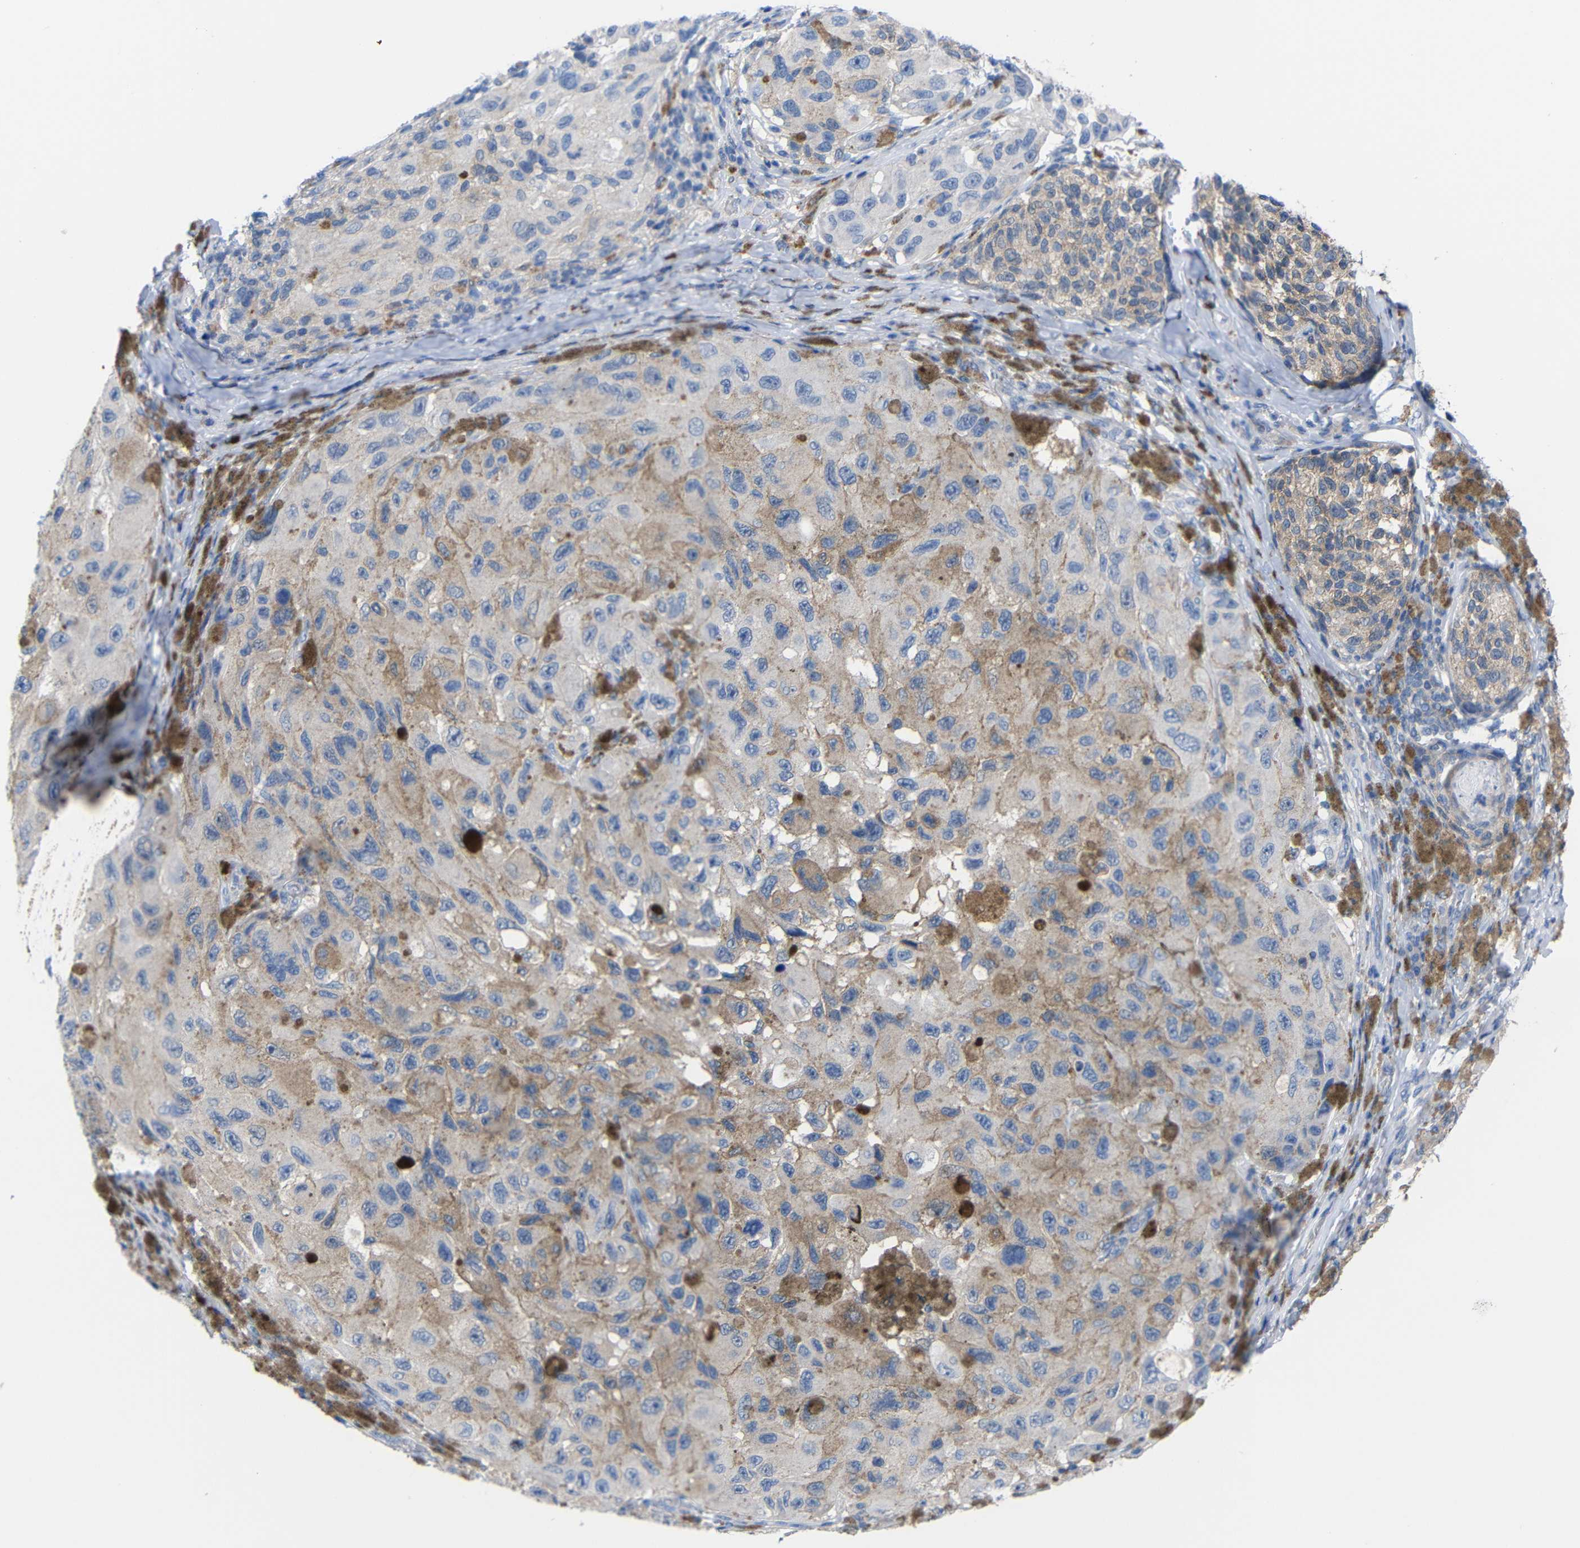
{"staining": {"intensity": "weak", "quantity": "25%-75%", "location": "cytoplasmic/membranous"}, "tissue": "melanoma", "cell_type": "Tumor cells", "image_type": "cancer", "snomed": [{"axis": "morphology", "description": "Malignant melanoma, NOS"}, {"axis": "topography", "description": "Skin"}], "caption": "Immunohistochemical staining of human malignant melanoma shows low levels of weak cytoplasmic/membranous positivity in approximately 25%-75% of tumor cells.", "gene": "PEBP1", "patient": {"sex": "female", "age": 73}}